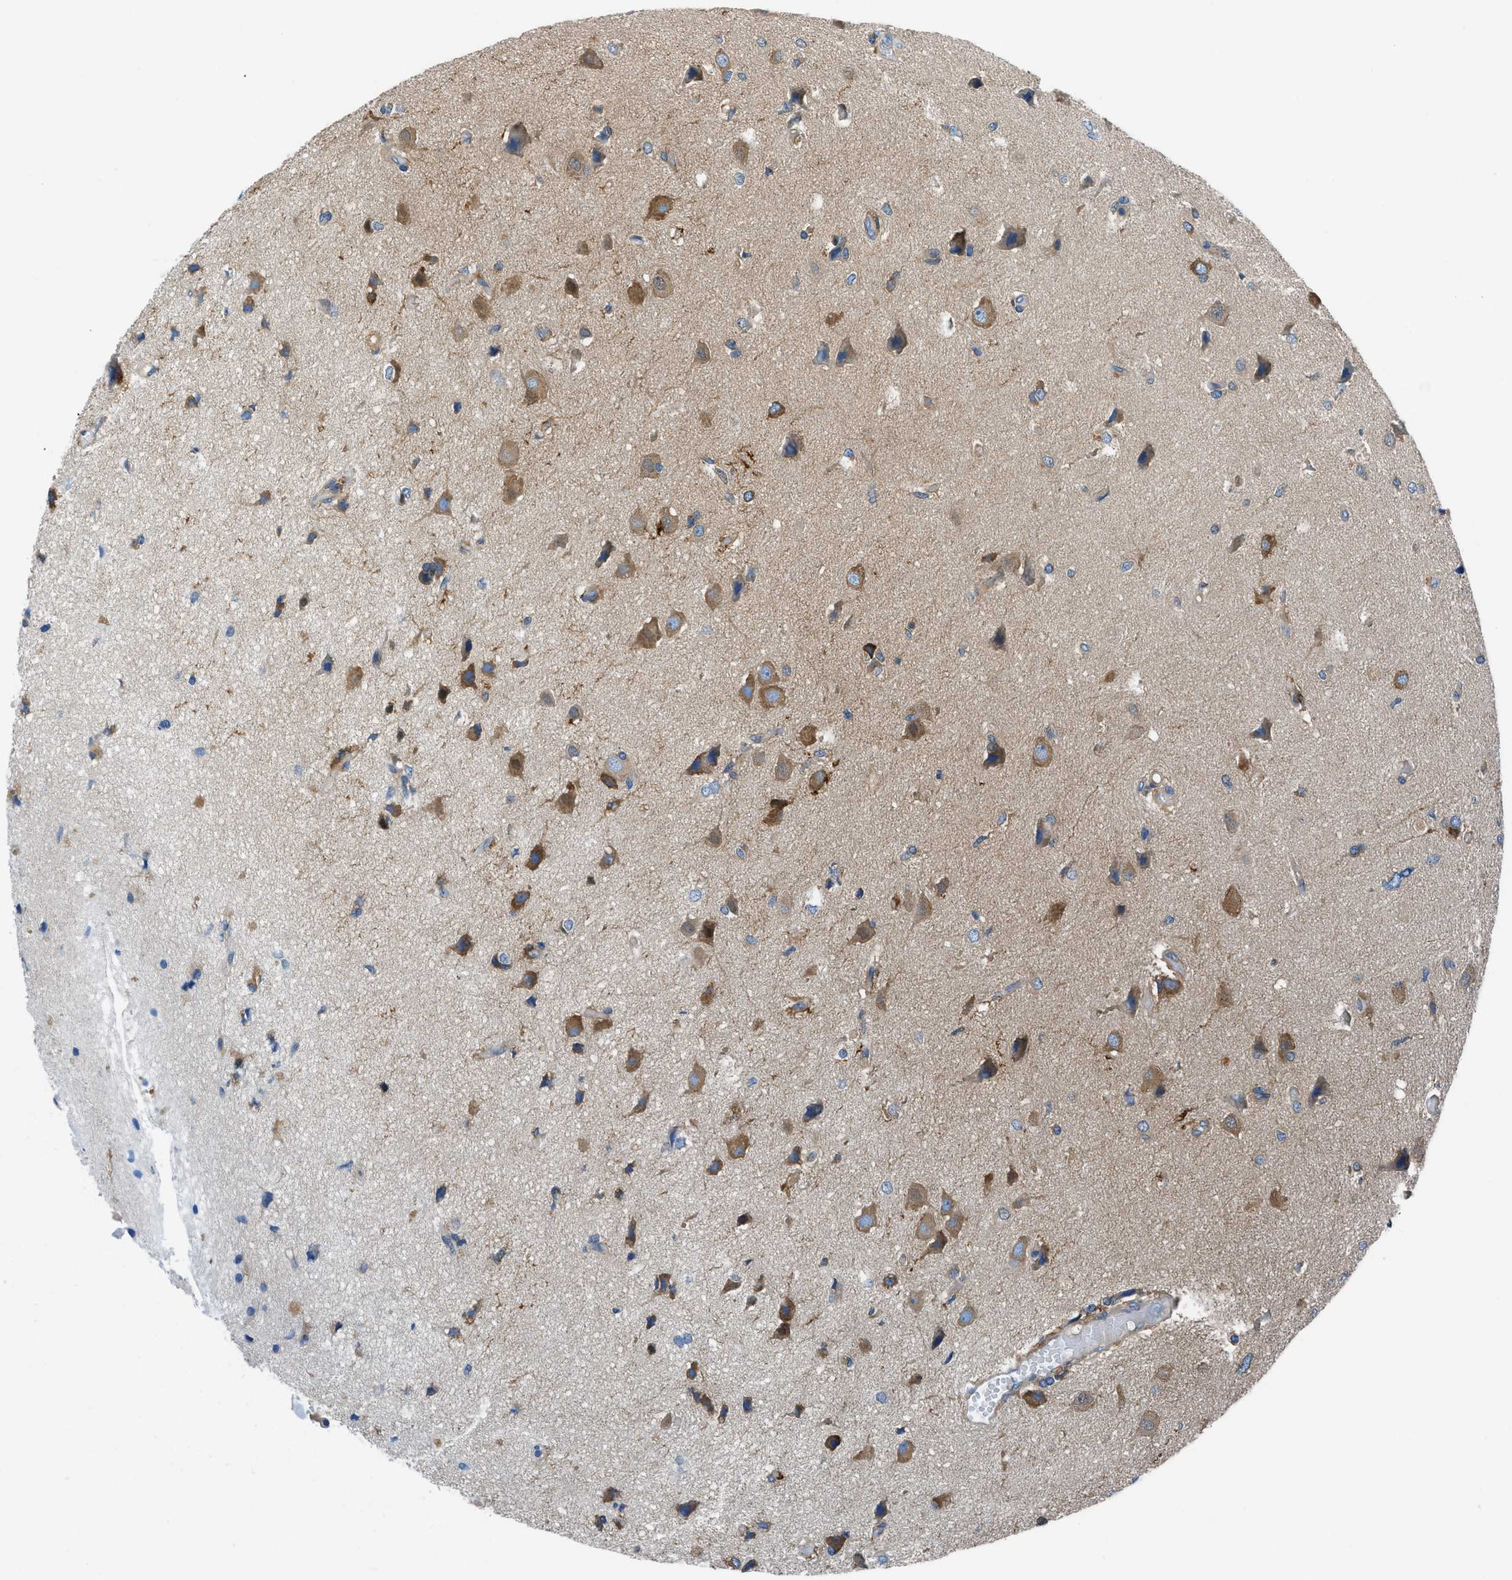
{"staining": {"intensity": "moderate", "quantity": "<25%", "location": "cytoplasmic/membranous"}, "tissue": "glioma", "cell_type": "Tumor cells", "image_type": "cancer", "snomed": [{"axis": "morphology", "description": "Glioma, malignant, High grade"}, {"axis": "topography", "description": "Brain"}], "caption": "A low amount of moderate cytoplasmic/membranous expression is present in approximately <25% of tumor cells in glioma tissue.", "gene": "SARS1", "patient": {"sex": "female", "age": 59}}